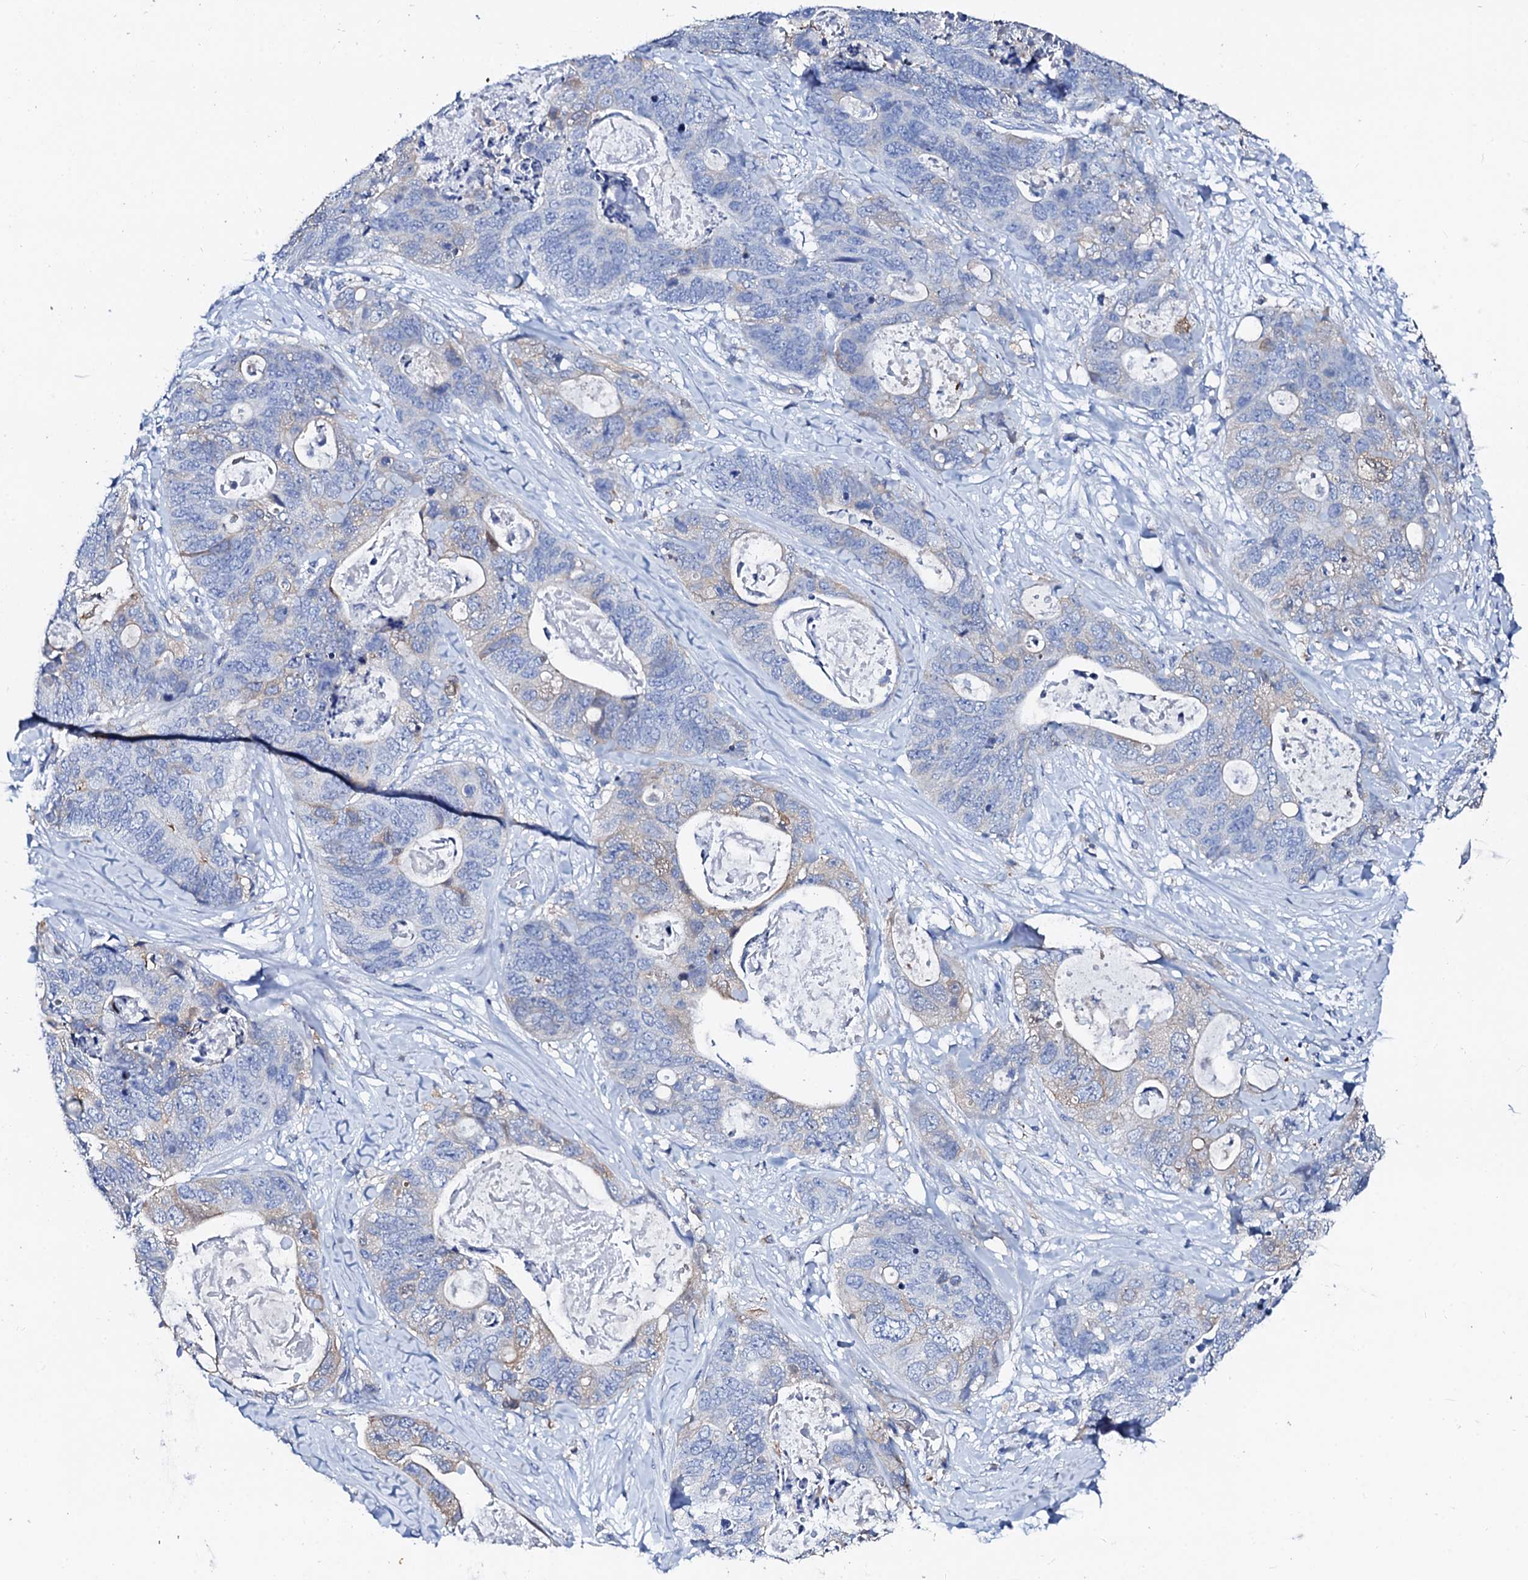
{"staining": {"intensity": "negative", "quantity": "none", "location": "none"}, "tissue": "stomach cancer", "cell_type": "Tumor cells", "image_type": "cancer", "snomed": [{"axis": "morphology", "description": "Adenocarcinoma, NOS"}, {"axis": "topography", "description": "Stomach"}], "caption": "Immunohistochemical staining of human stomach cancer reveals no significant expression in tumor cells.", "gene": "GLB1L3", "patient": {"sex": "female", "age": 89}}